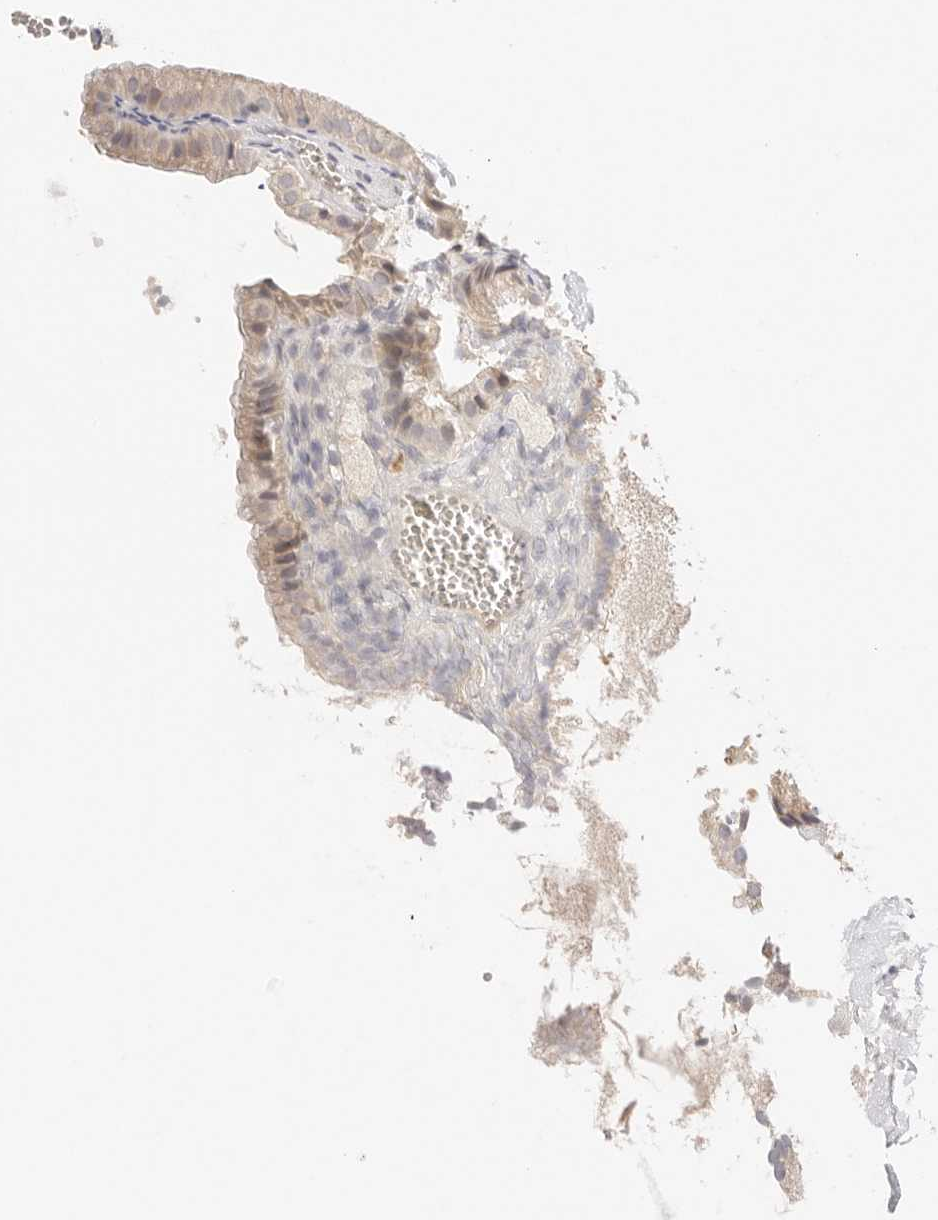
{"staining": {"intensity": "weak", "quantity": ">75%", "location": "cytoplasmic/membranous"}, "tissue": "gallbladder", "cell_type": "Glandular cells", "image_type": "normal", "snomed": [{"axis": "morphology", "description": "Normal tissue, NOS"}, {"axis": "topography", "description": "Gallbladder"}], "caption": "High-power microscopy captured an IHC histopathology image of unremarkable gallbladder, revealing weak cytoplasmic/membranous positivity in about >75% of glandular cells. The protein is stained brown, and the nuclei are stained in blue (DAB (3,3'-diaminobenzidine) IHC with brightfield microscopy, high magnification).", "gene": "SPHK1", "patient": {"sex": "male", "age": 38}}